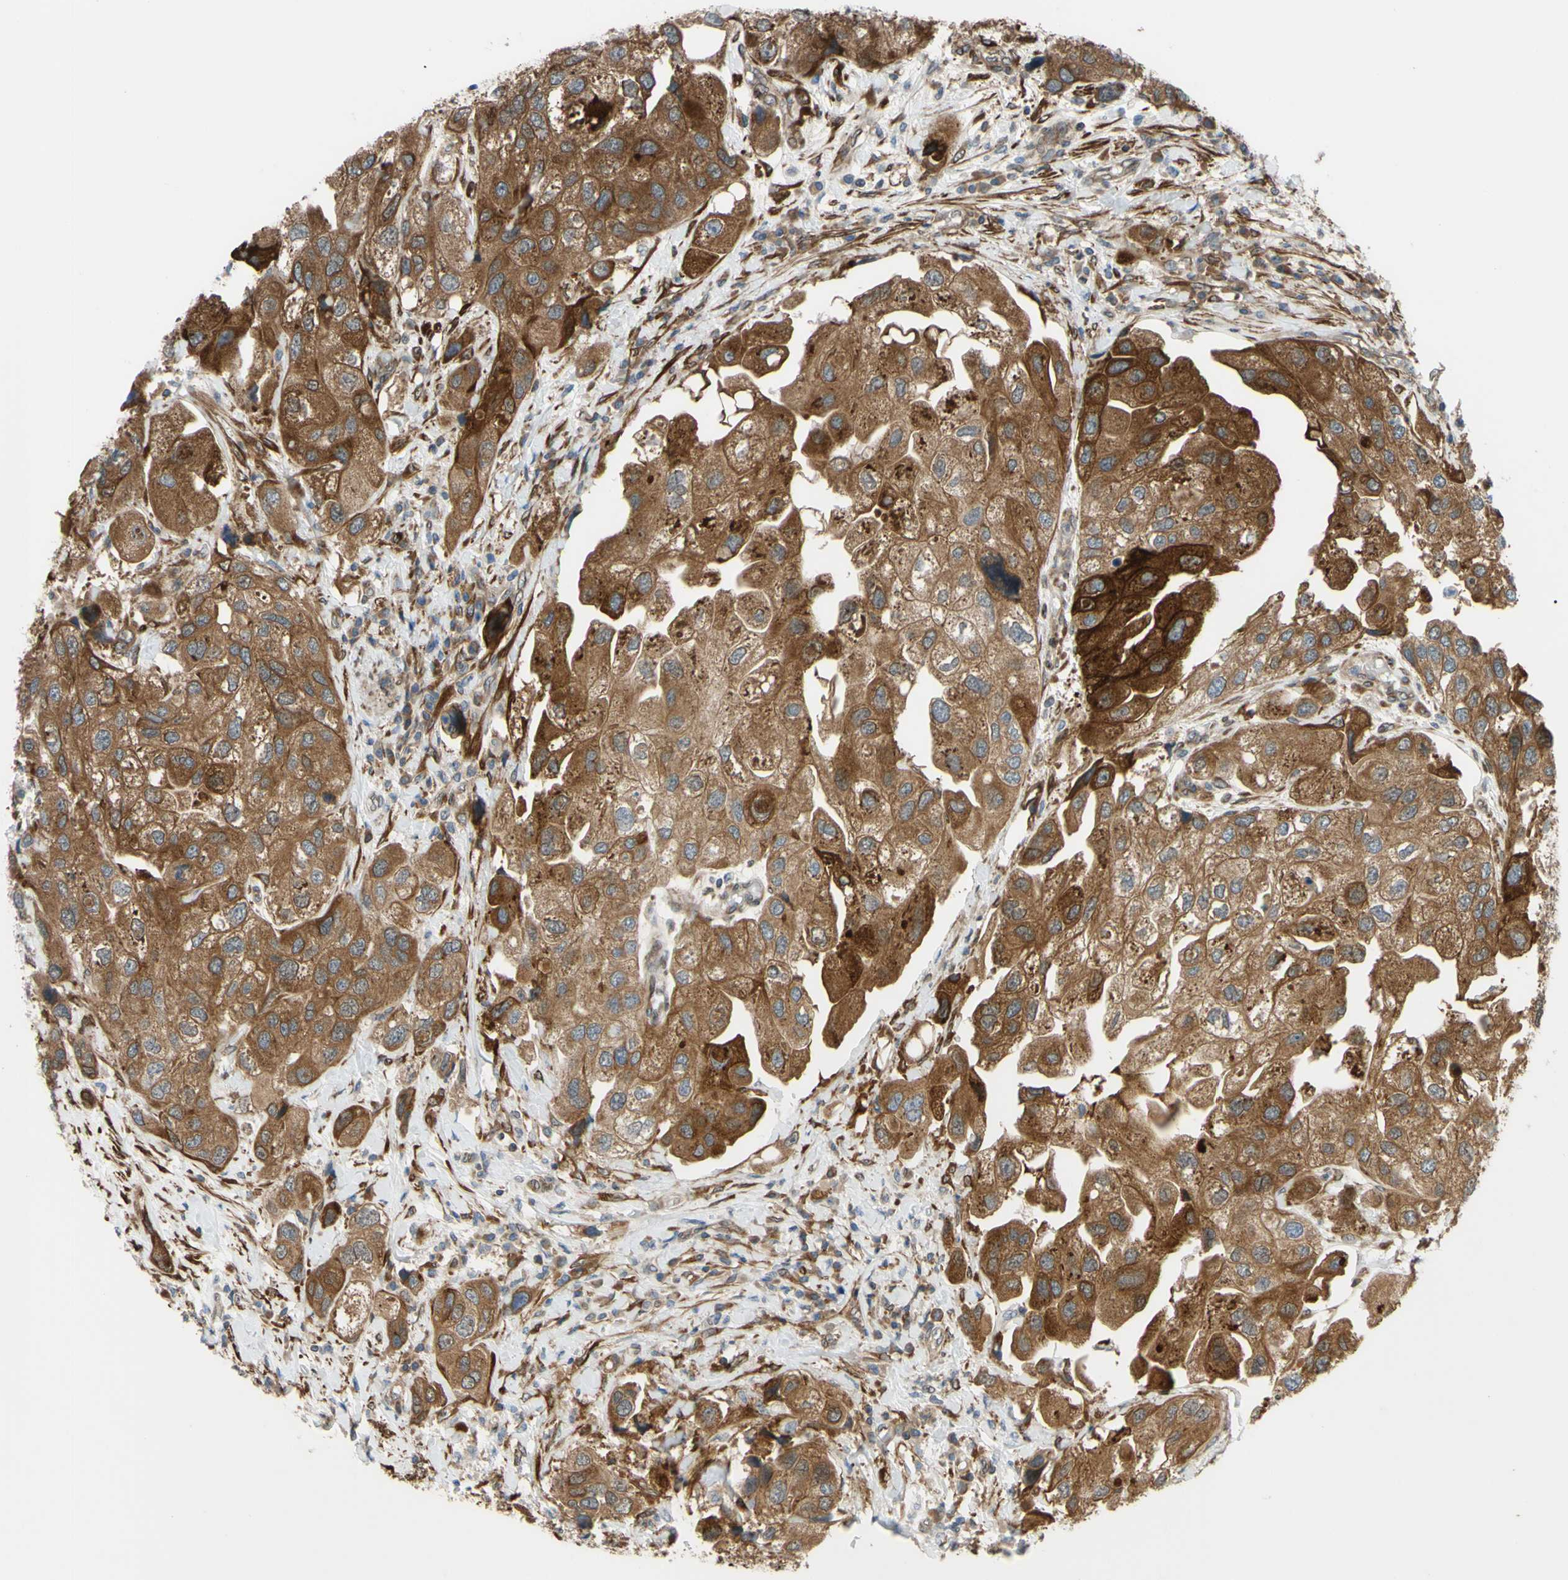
{"staining": {"intensity": "strong", "quantity": ">75%", "location": "cytoplasmic/membranous"}, "tissue": "urothelial cancer", "cell_type": "Tumor cells", "image_type": "cancer", "snomed": [{"axis": "morphology", "description": "Urothelial carcinoma, High grade"}, {"axis": "topography", "description": "Urinary bladder"}], "caption": "Immunohistochemistry staining of urothelial carcinoma (high-grade), which shows high levels of strong cytoplasmic/membranous staining in approximately >75% of tumor cells indicating strong cytoplasmic/membranous protein positivity. The staining was performed using DAB (3,3'-diaminobenzidine) (brown) for protein detection and nuclei were counterstained in hematoxylin (blue).", "gene": "PRAF2", "patient": {"sex": "female", "age": 64}}